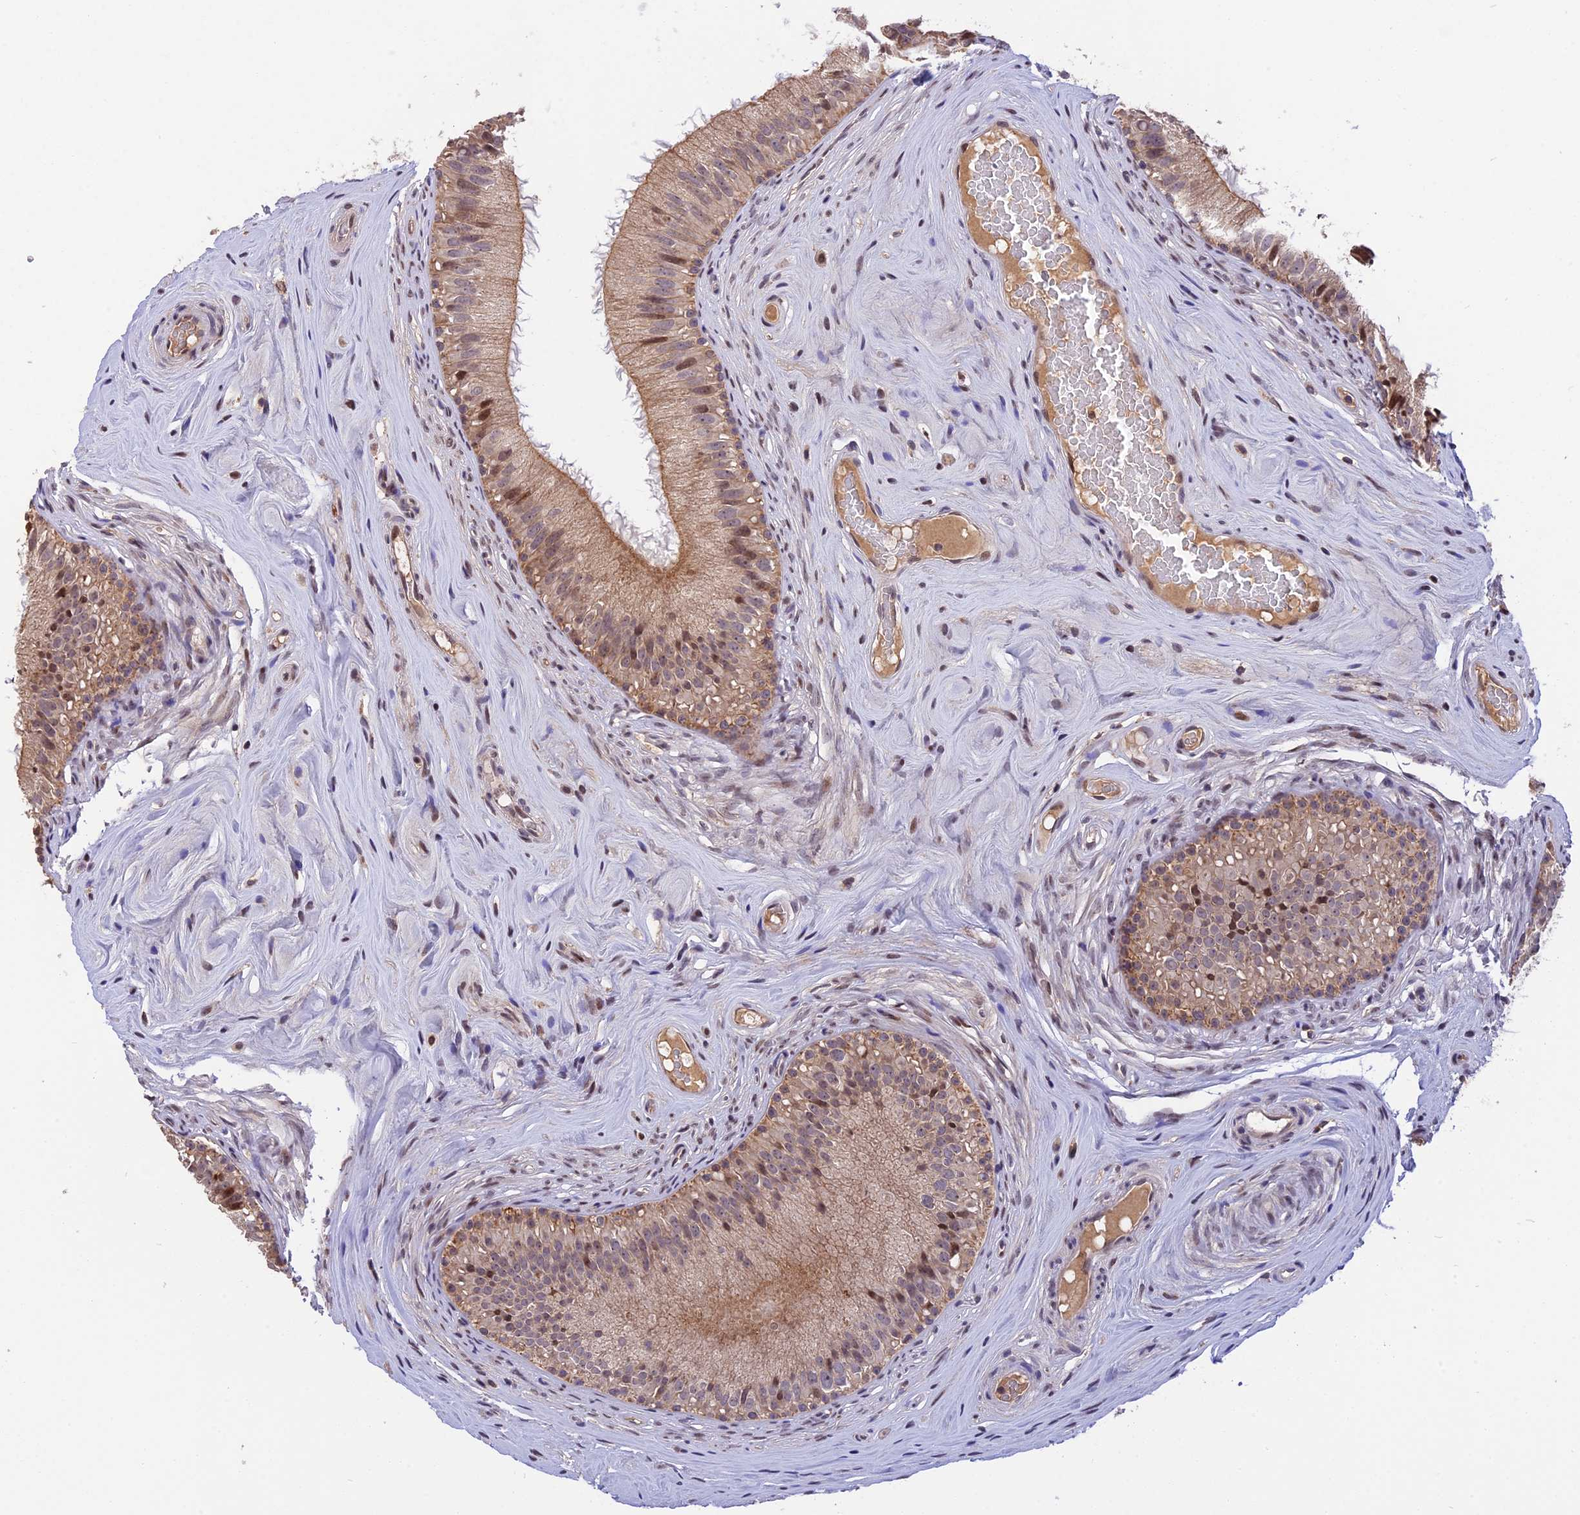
{"staining": {"intensity": "weak", "quantity": ">75%", "location": "cytoplasmic/membranous,nuclear"}, "tissue": "epididymis", "cell_type": "Glandular cells", "image_type": "normal", "snomed": [{"axis": "morphology", "description": "Normal tissue, NOS"}, {"axis": "topography", "description": "Epididymis"}], "caption": "Weak cytoplasmic/membranous,nuclear expression for a protein is identified in about >75% of glandular cells of unremarkable epididymis using IHC.", "gene": "RERGL", "patient": {"sex": "male", "age": 45}}